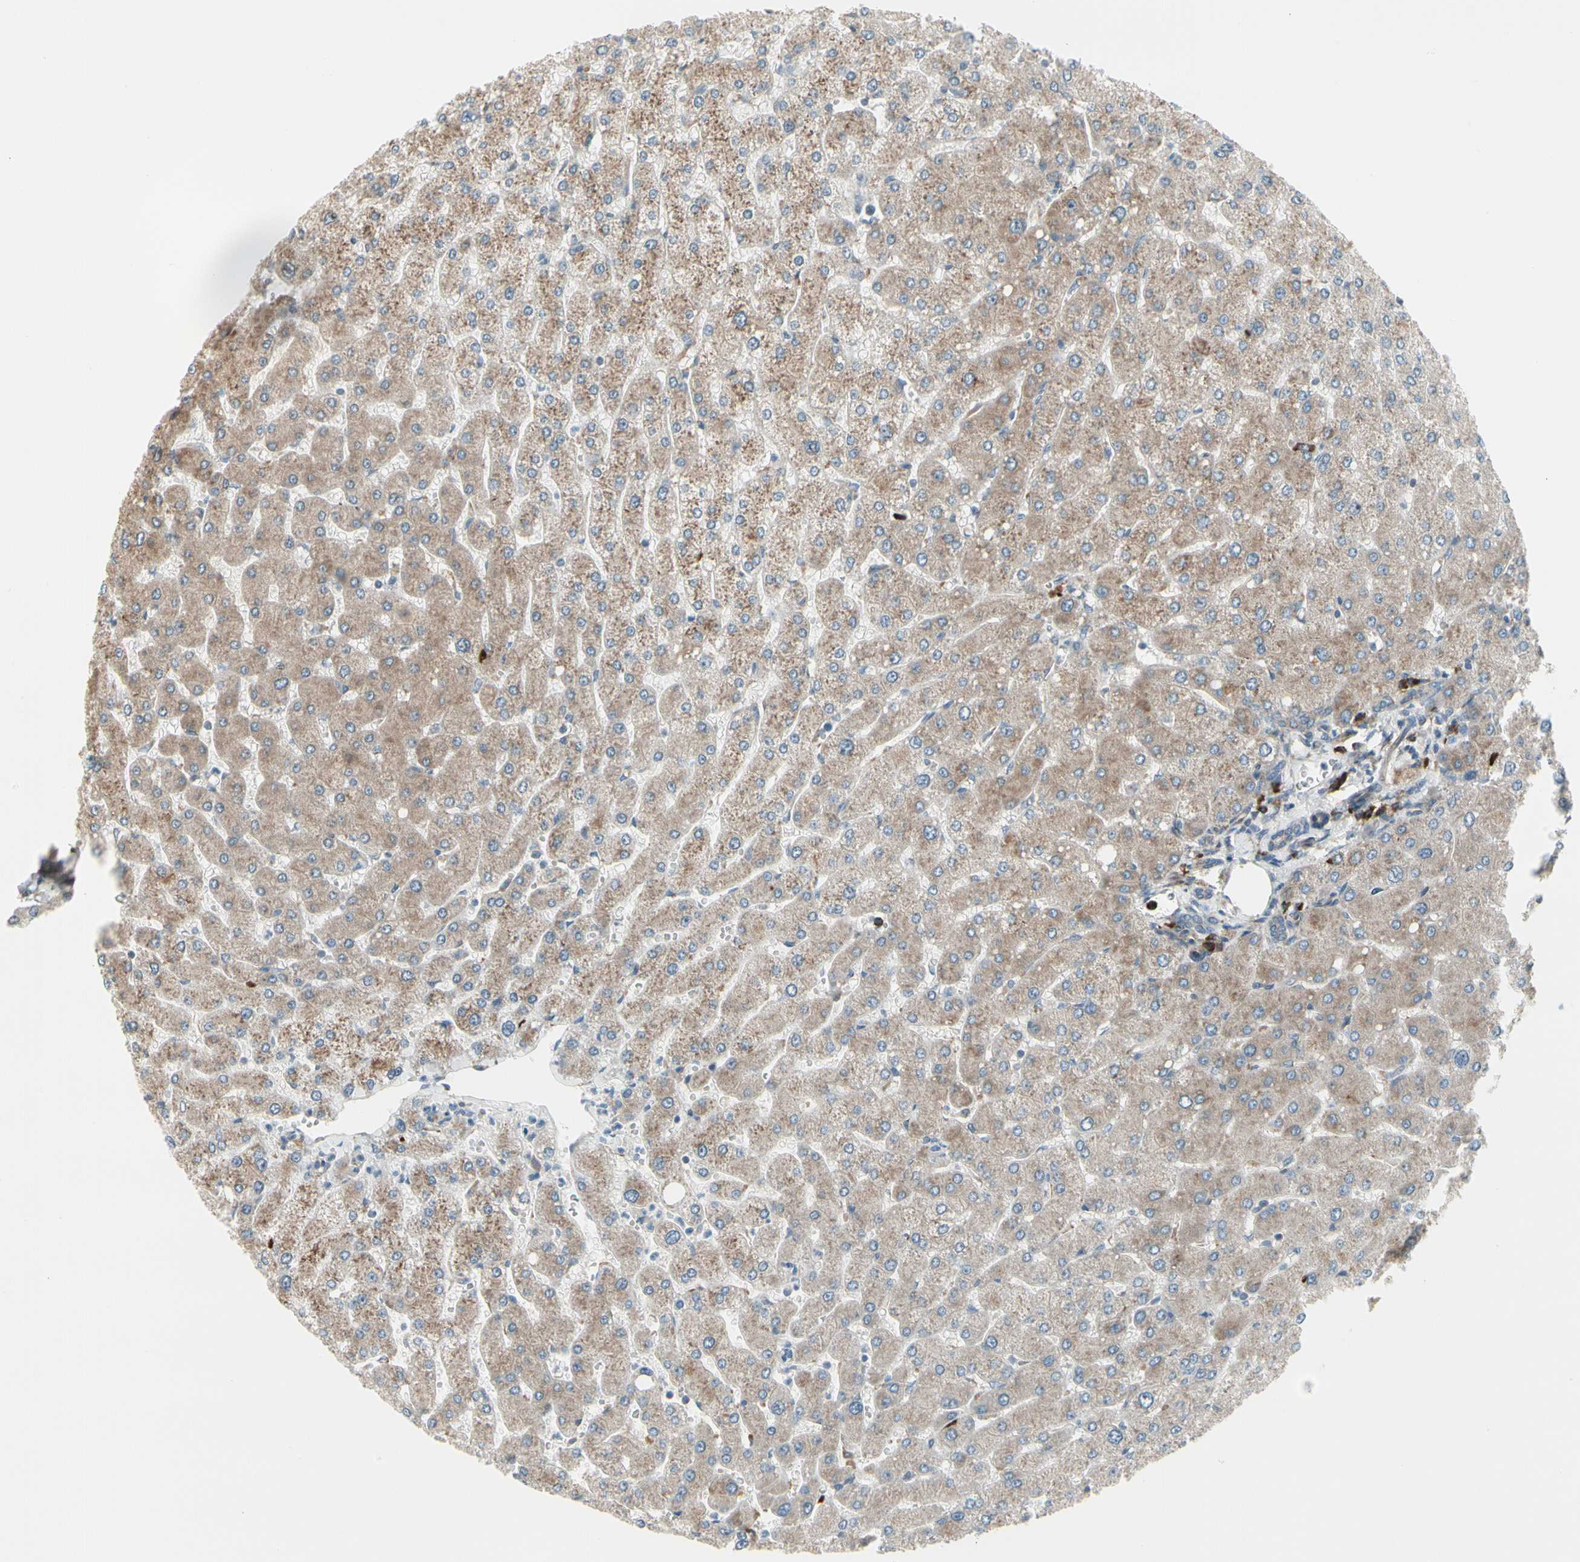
{"staining": {"intensity": "weak", "quantity": ">75%", "location": "cytoplasmic/membranous"}, "tissue": "liver", "cell_type": "Cholangiocytes", "image_type": "normal", "snomed": [{"axis": "morphology", "description": "Normal tissue, NOS"}, {"axis": "topography", "description": "Liver"}], "caption": "The histopathology image displays immunohistochemical staining of unremarkable liver. There is weak cytoplasmic/membranous positivity is present in approximately >75% of cholangiocytes.", "gene": "FNDC3A", "patient": {"sex": "male", "age": 55}}